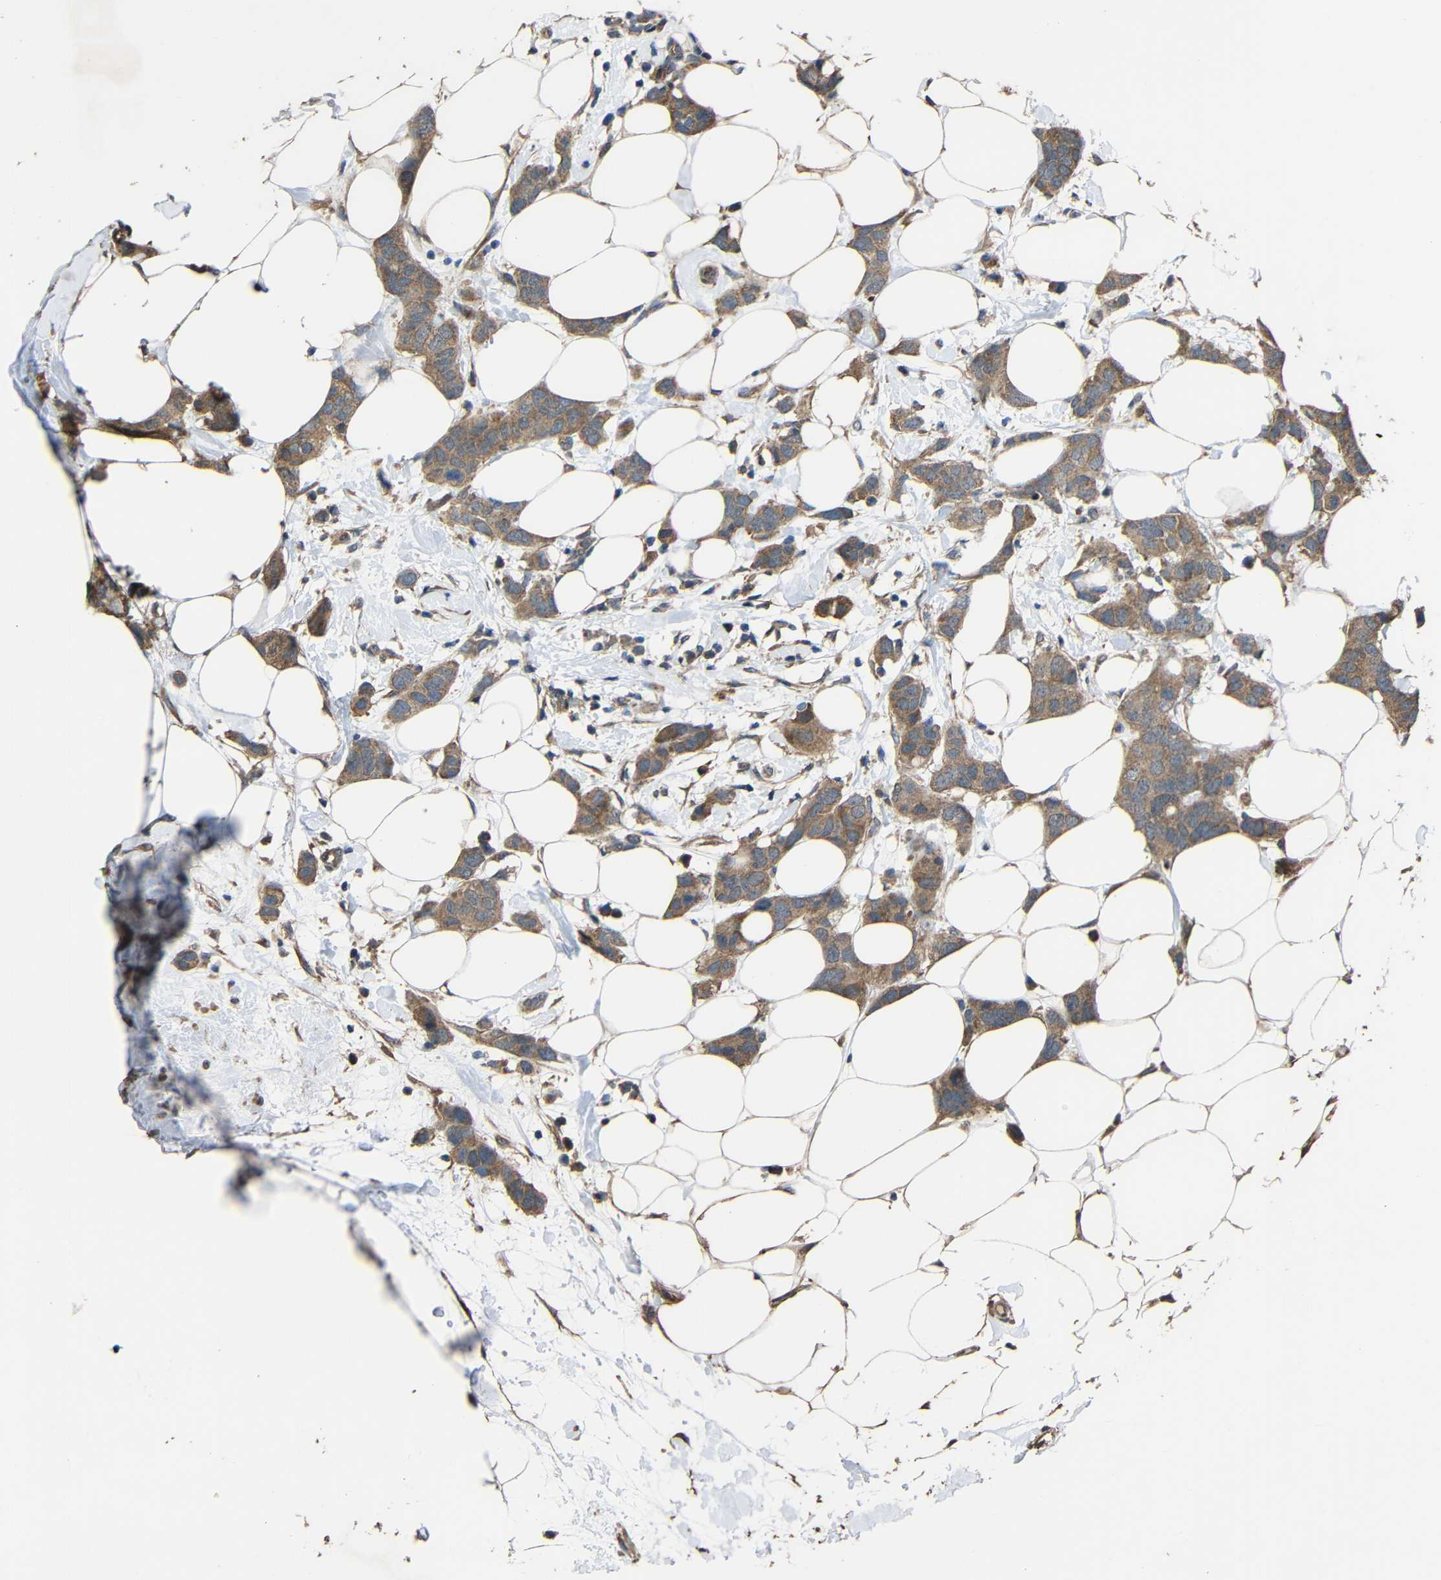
{"staining": {"intensity": "moderate", "quantity": ">75%", "location": "cytoplasmic/membranous"}, "tissue": "breast cancer", "cell_type": "Tumor cells", "image_type": "cancer", "snomed": [{"axis": "morphology", "description": "Normal tissue, NOS"}, {"axis": "morphology", "description": "Duct carcinoma"}, {"axis": "topography", "description": "Breast"}], "caption": "Immunohistochemical staining of human breast cancer displays medium levels of moderate cytoplasmic/membranous protein expression in about >75% of tumor cells.", "gene": "CHST9", "patient": {"sex": "female", "age": 50}}